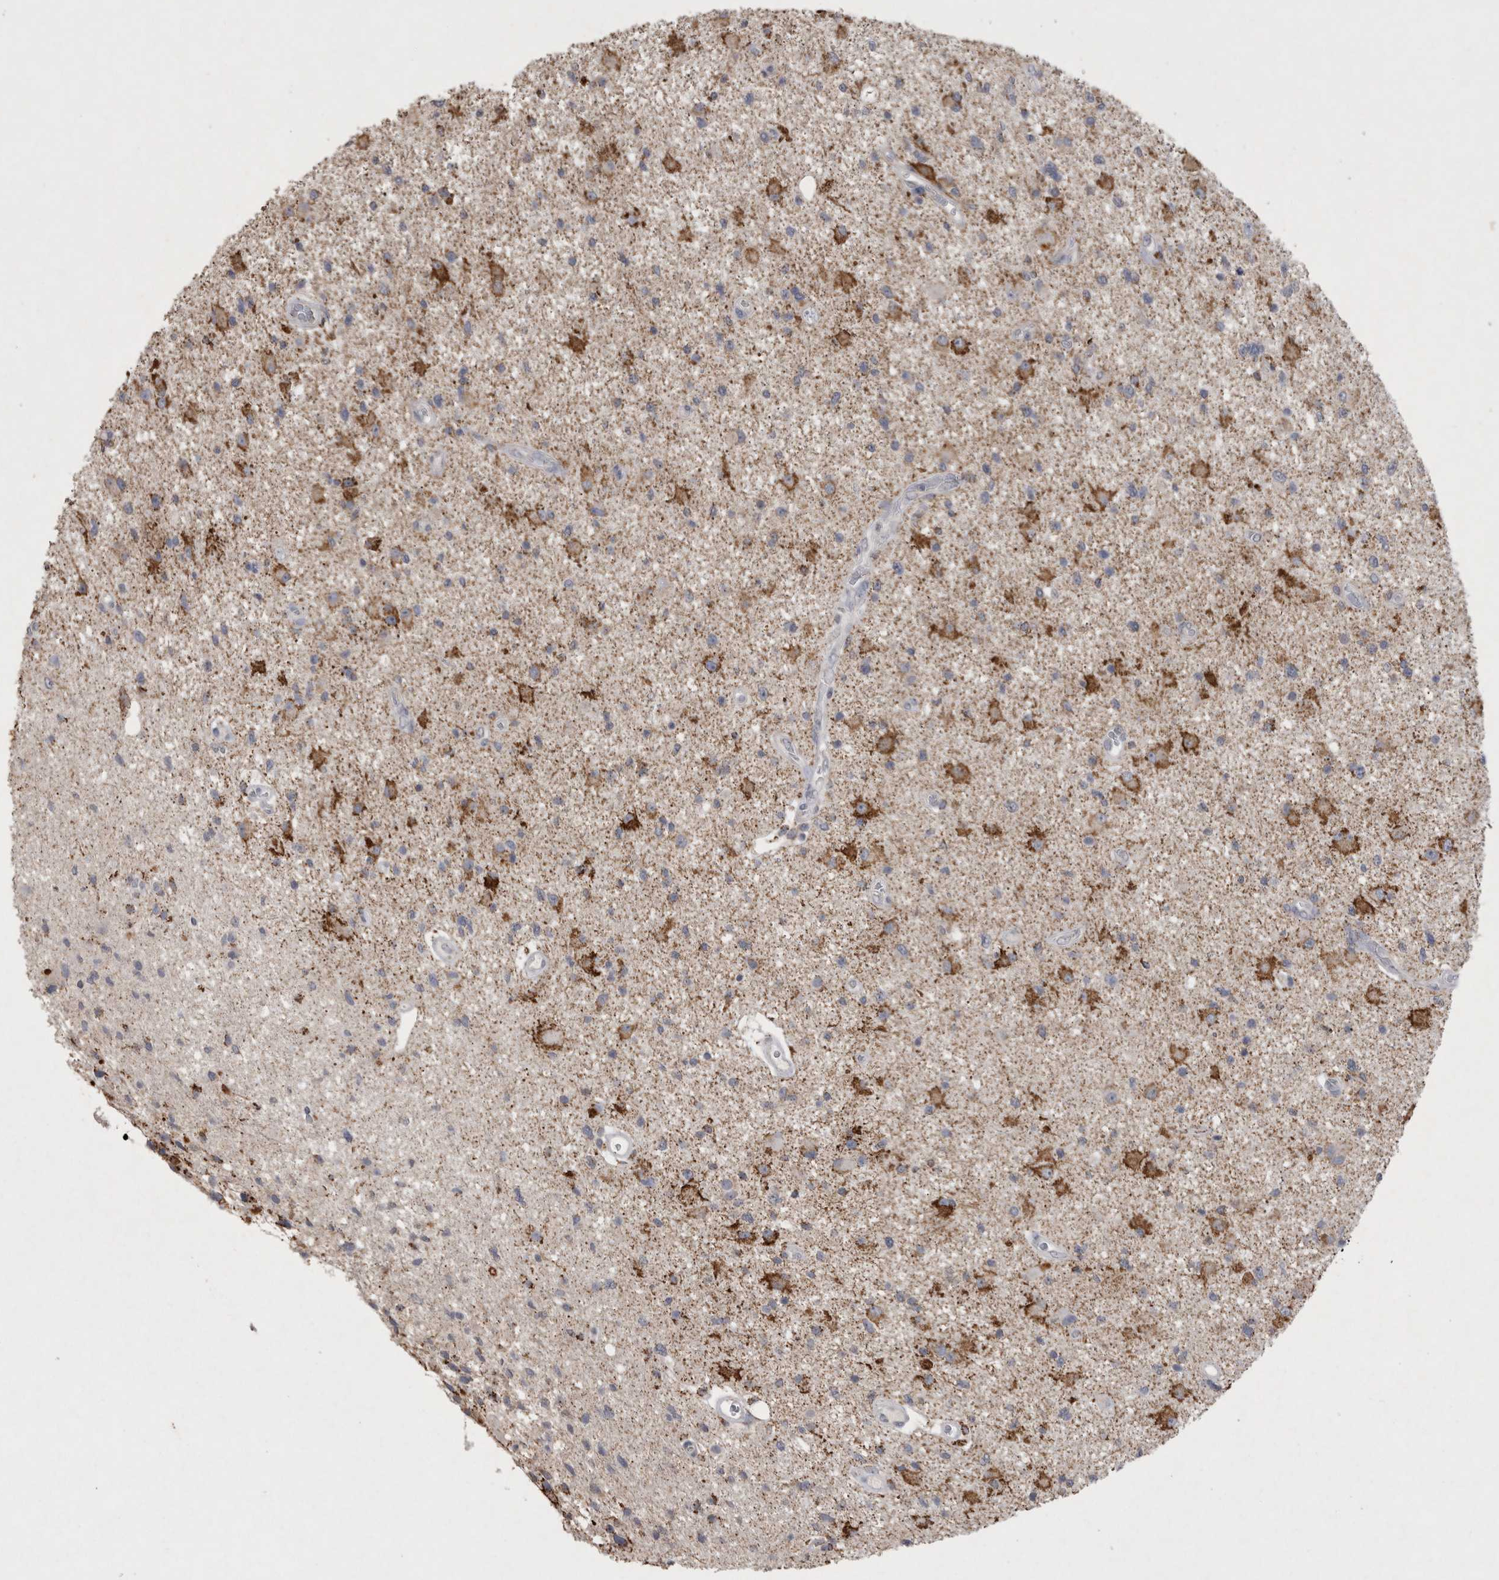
{"staining": {"intensity": "moderate", "quantity": "<25%", "location": "cytoplasmic/membranous"}, "tissue": "glioma", "cell_type": "Tumor cells", "image_type": "cancer", "snomed": [{"axis": "morphology", "description": "Glioma, malignant, High grade"}, {"axis": "topography", "description": "Brain"}], "caption": "Malignant high-grade glioma tissue shows moderate cytoplasmic/membranous positivity in approximately <25% of tumor cells", "gene": "DKK3", "patient": {"sex": "male", "age": 33}}